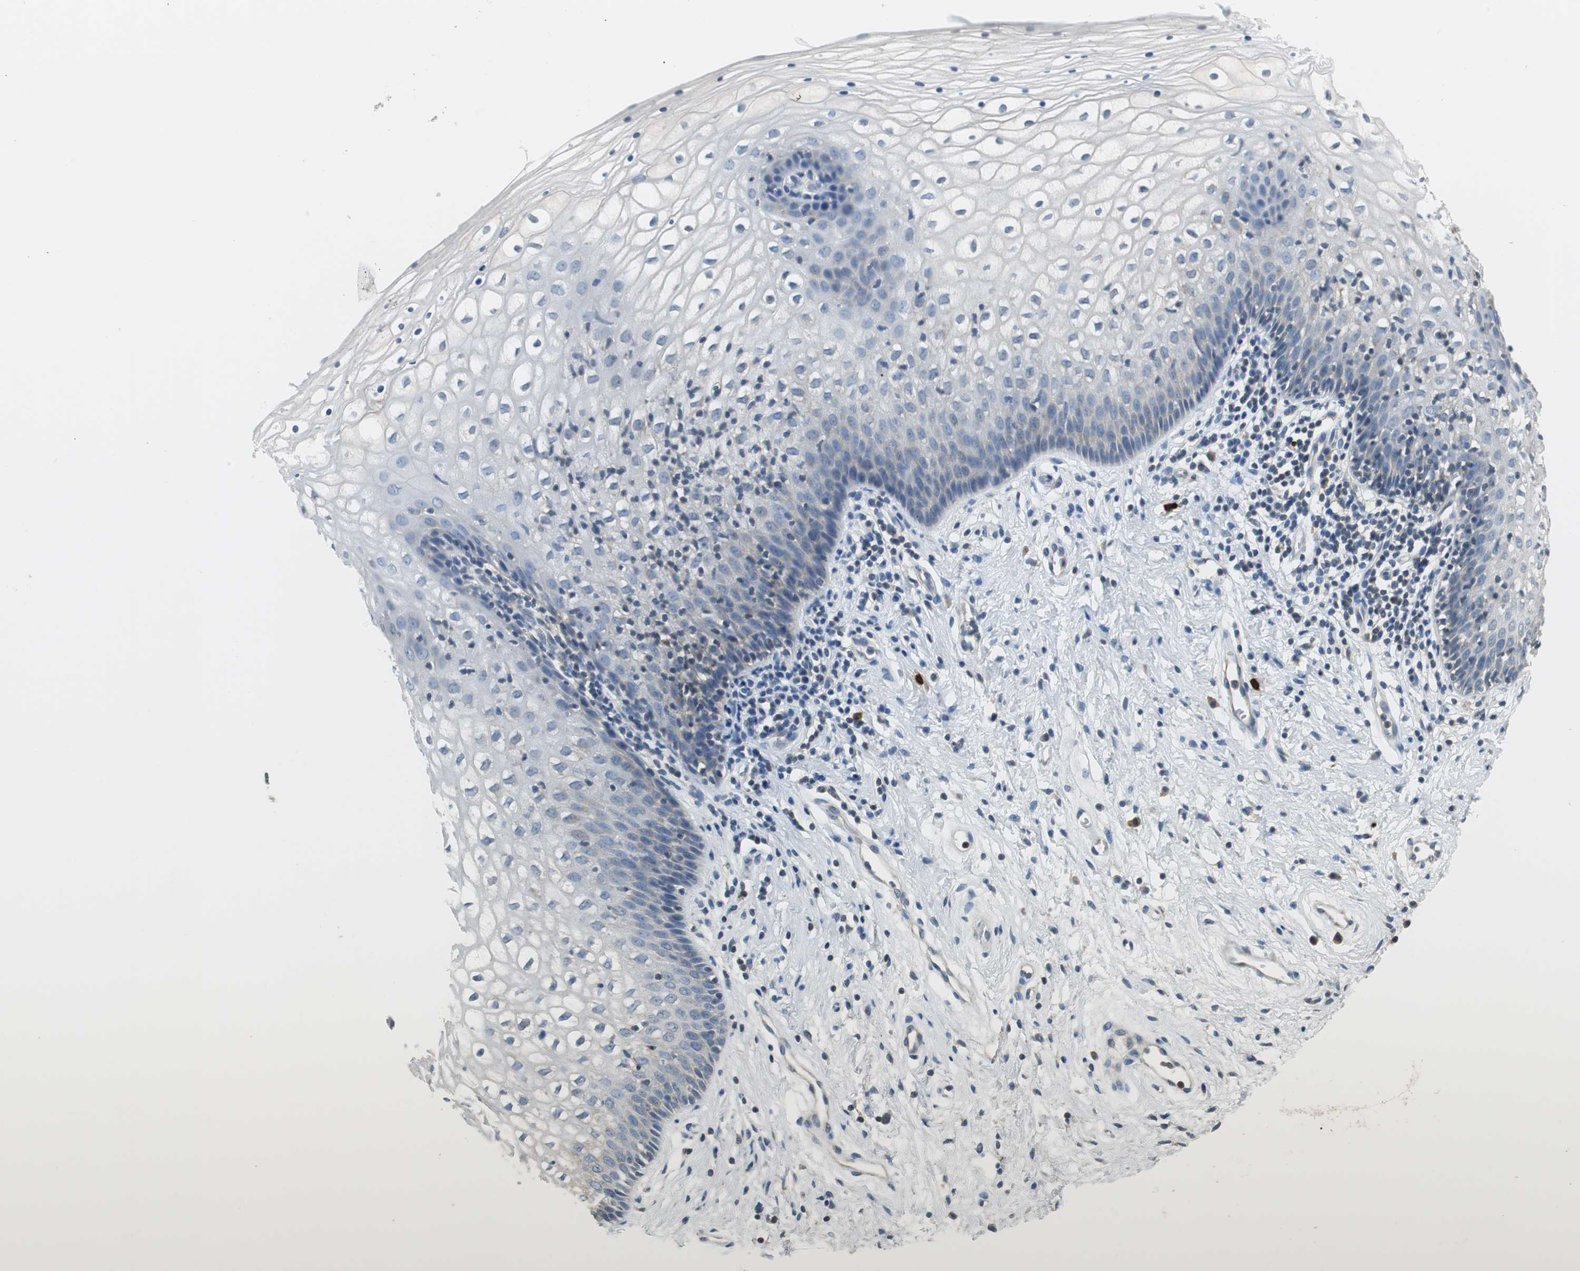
{"staining": {"intensity": "weak", "quantity": "<25%", "location": "cytoplasmic/membranous"}, "tissue": "vagina", "cell_type": "Squamous epithelial cells", "image_type": "normal", "snomed": [{"axis": "morphology", "description": "Normal tissue, NOS"}, {"axis": "topography", "description": "Vagina"}], "caption": "Protein analysis of benign vagina demonstrates no significant positivity in squamous epithelial cells.", "gene": "CPA3", "patient": {"sex": "female", "age": 34}}